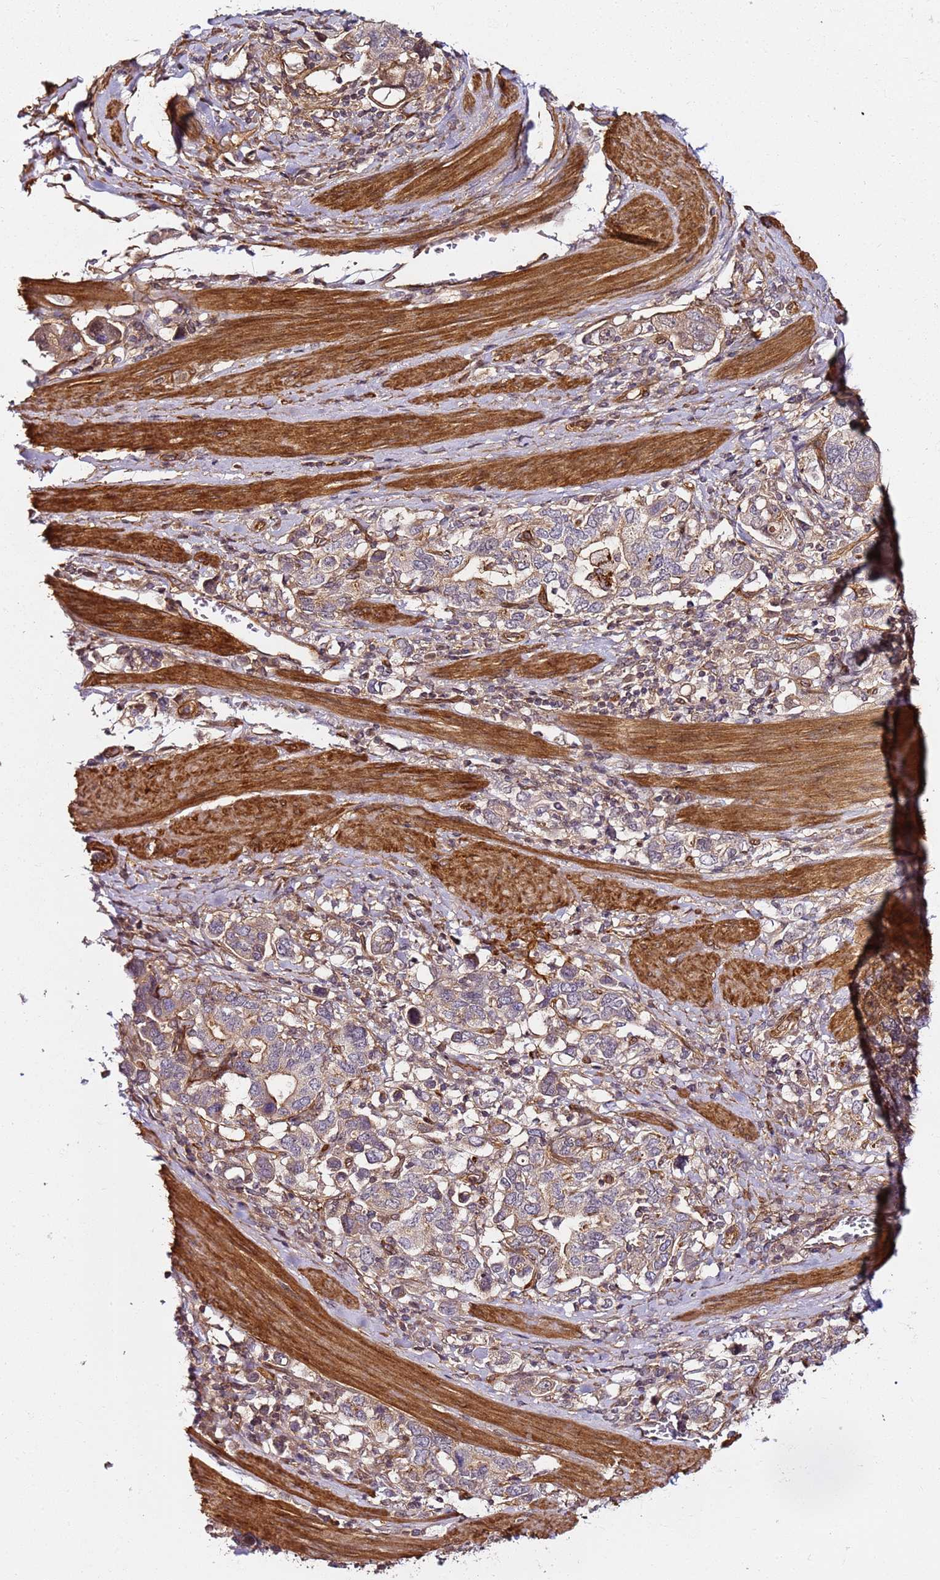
{"staining": {"intensity": "weak", "quantity": ">75%", "location": "cytoplasmic/membranous"}, "tissue": "stomach cancer", "cell_type": "Tumor cells", "image_type": "cancer", "snomed": [{"axis": "morphology", "description": "Adenocarcinoma, NOS"}, {"axis": "topography", "description": "Stomach, upper"}, {"axis": "topography", "description": "Stomach"}], "caption": "Adenocarcinoma (stomach) stained with immunohistochemistry reveals weak cytoplasmic/membranous expression in about >75% of tumor cells. The staining was performed using DAB (3,3'-diaminobenzidine), with brown indicating positive protein expression. Nuclei are stained blue with hematoxylin.", "gene": "CCNYL1", "patient": {"sex": "male", "age": 62}}